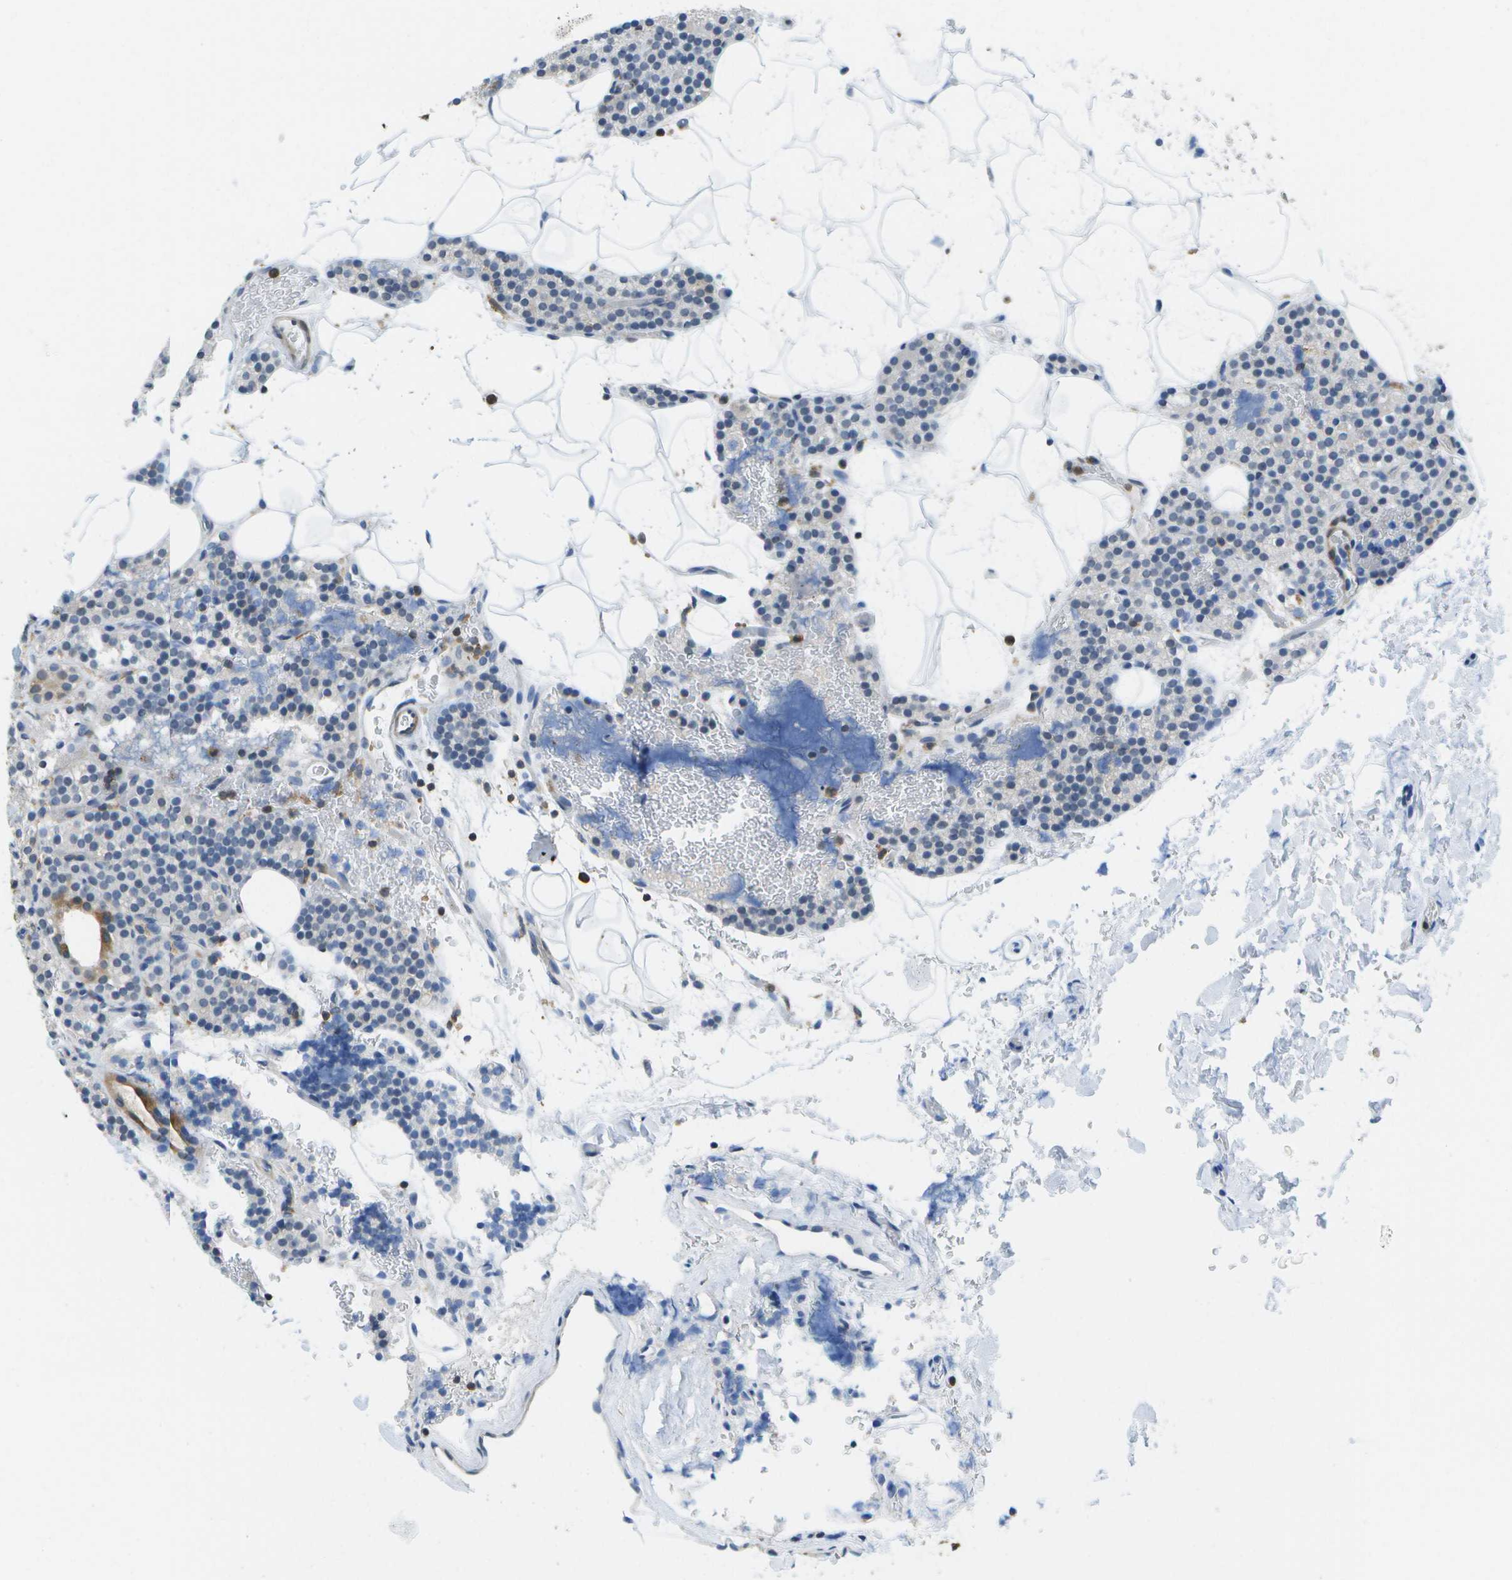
{"staining": {"intensity": "negative", "quantity": "none", "location": "none"}, "tissue": "parathyroid gland", "cell_type": "Glandular cells", "image_type": "normal", "snomed": [{"axis": "morphology", "description": "Normal tissue, NOS"}, {"axis": "morphology", "description": "Inflammation chronic"}, {"axis": "morphology", "description": "Goiter, colloid"}, {"axis": "topography", "description": "Thyroid gland"}, {"axis": "topography", "description": "Parathyroid gland"}], "caption": "Glandular cells show no significant positivity in normal parathyroid gland.", "gene": "RCSD1", "patient": {"sex": "male", "age": 65}}